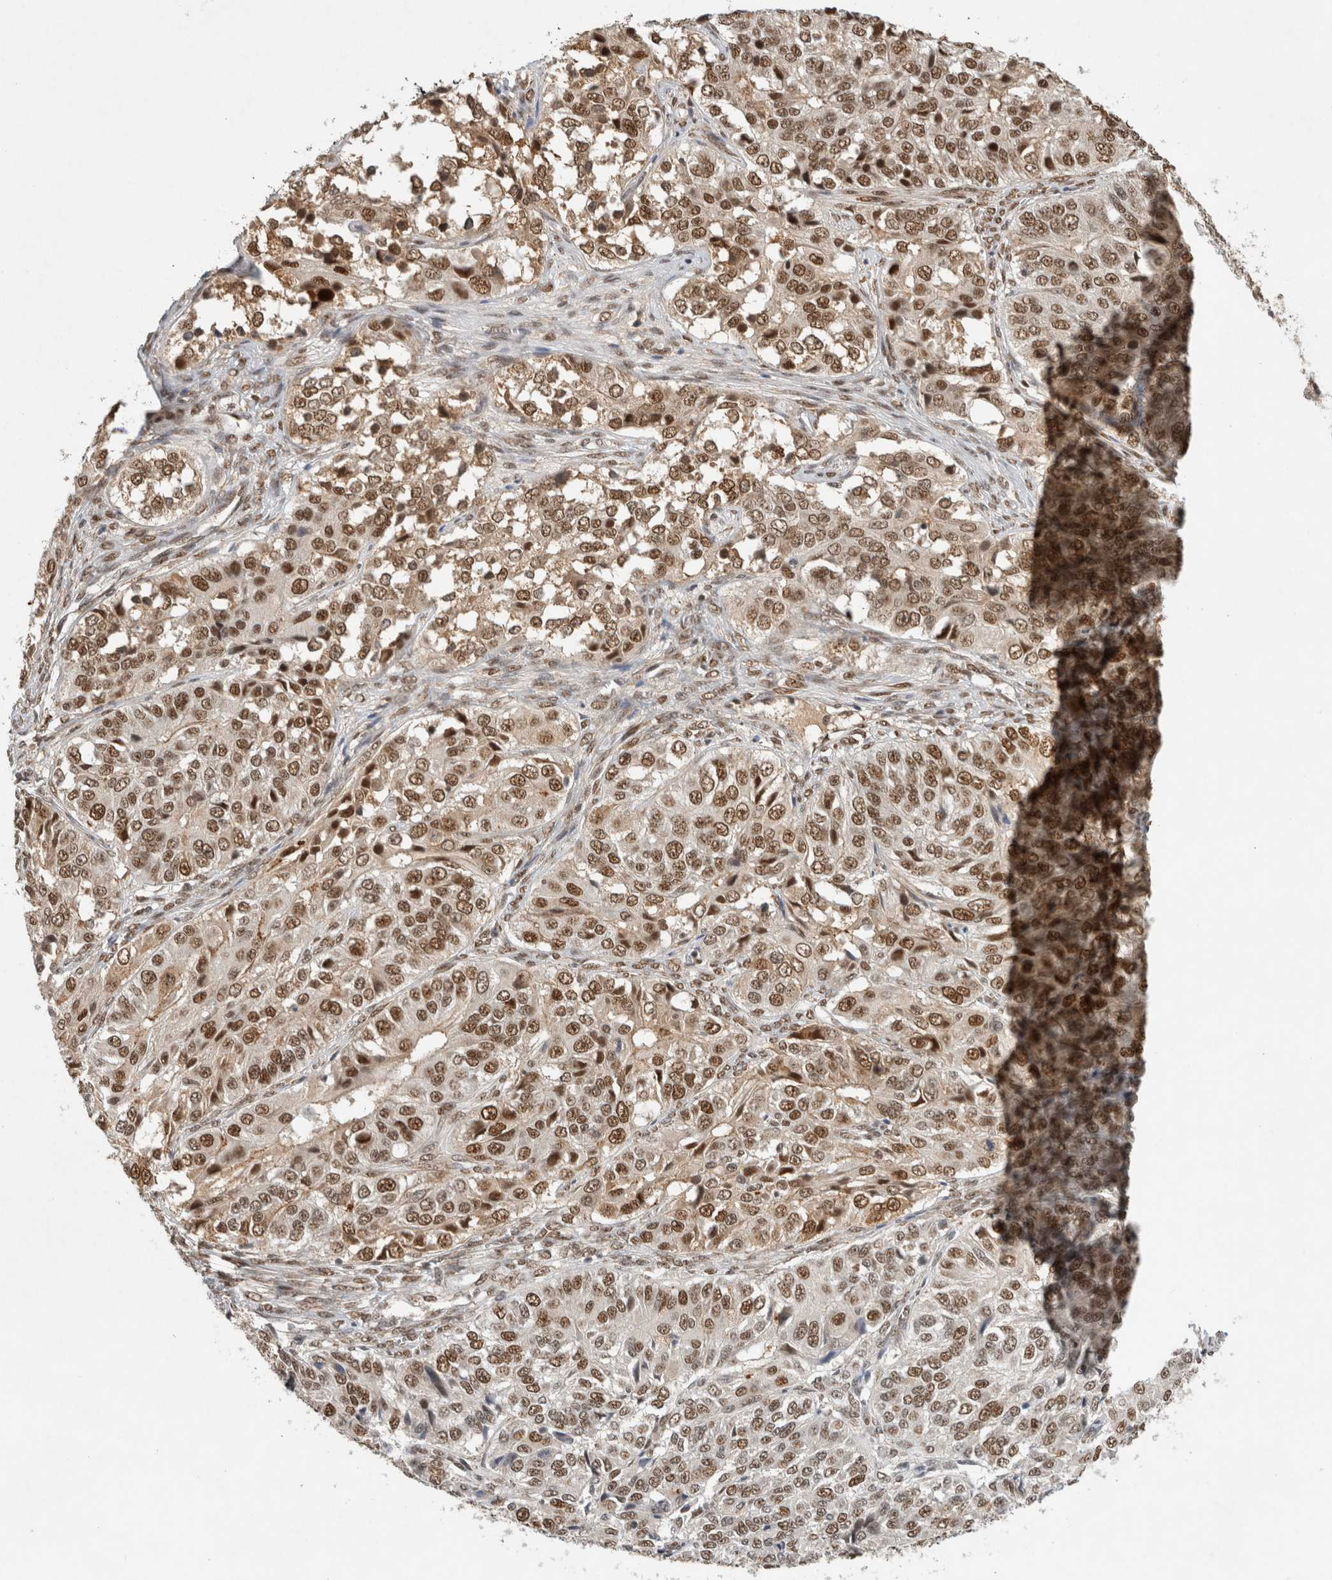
{"staining": {"intensity": "strong", "quantity": ">75%", "location": "nuclear"}, "tissue": "ovarian cancer", "cell_type": "Tumor cells", "image_type": "cancer", "snomed": [{"axis": "morphology", "description": "Carcinoma, endometroid"}, {"axis": "topography", "description": "Ovary"}], "caption": "Ovarian cancer (endometroid carcinoma) was stained to show a protein in brown. There is high levels of strong nuclear expression in about >75% of tumor cells.", "gene": "DDX42", "patient": {"sex": "female", "age": 51}}